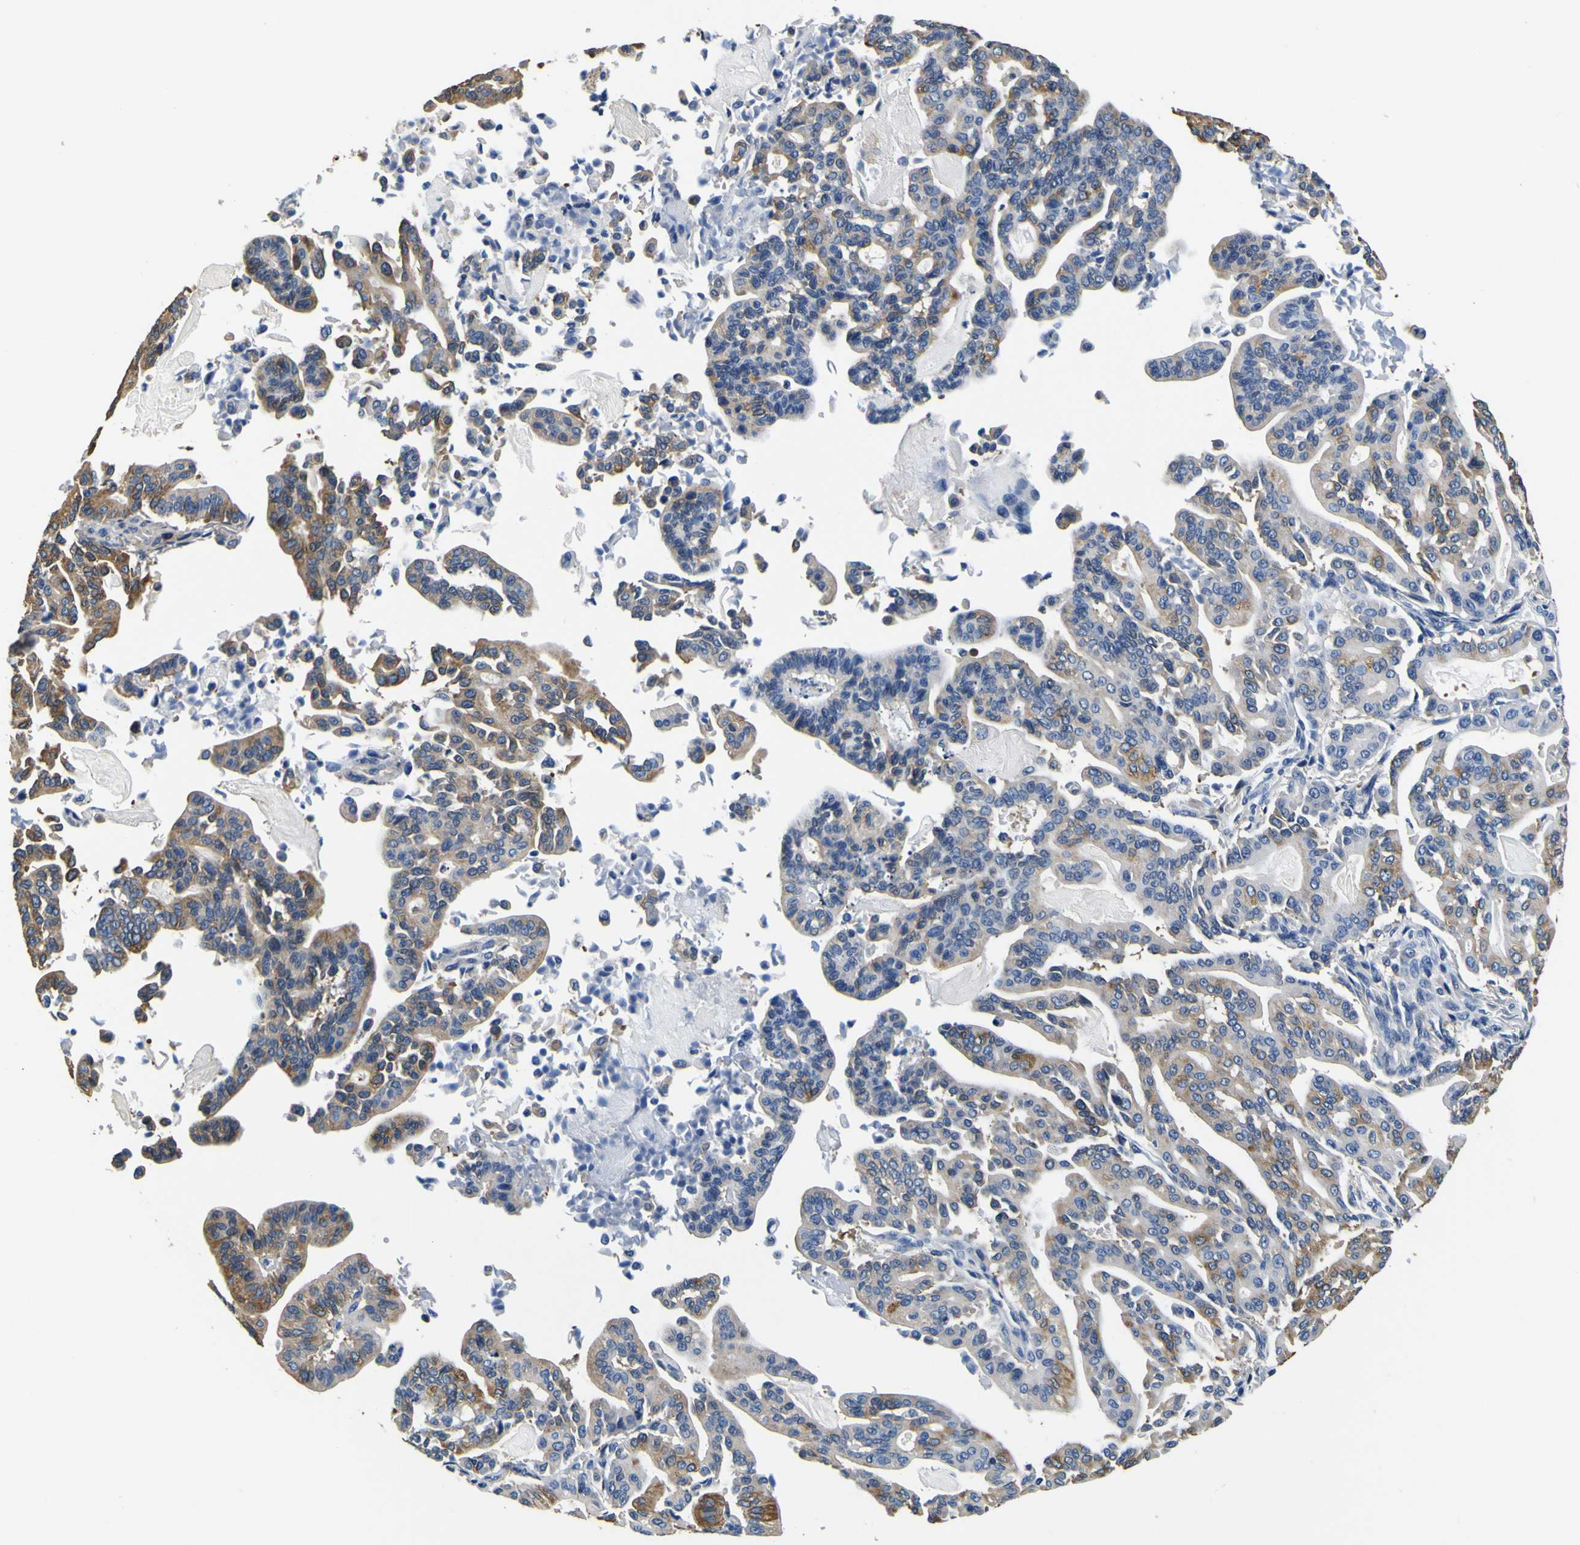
{"staining": {"intensity": "moderate", "quantity": "25%-75%", "location": "cytoplasmic/membranous"}, "tissue": "pancreatic cancer", "cell_type": "Tumor cells", "image_type": "cancer", "snomed": [{"axis": "morphology", "description": "Adenocarcinoma, NOS"}, {"axis": "topography", "description": "Pancreas"}], "caption": "Adenocarcinoma (pancreatic) stained for a protein (brown) demonstrates moderate cytoplasmic/membranous positive positivity in approximately 25%-75% of tumor cells.", "gene": "TUBA1B", "patient": {"sex": "male", "age": 63}}